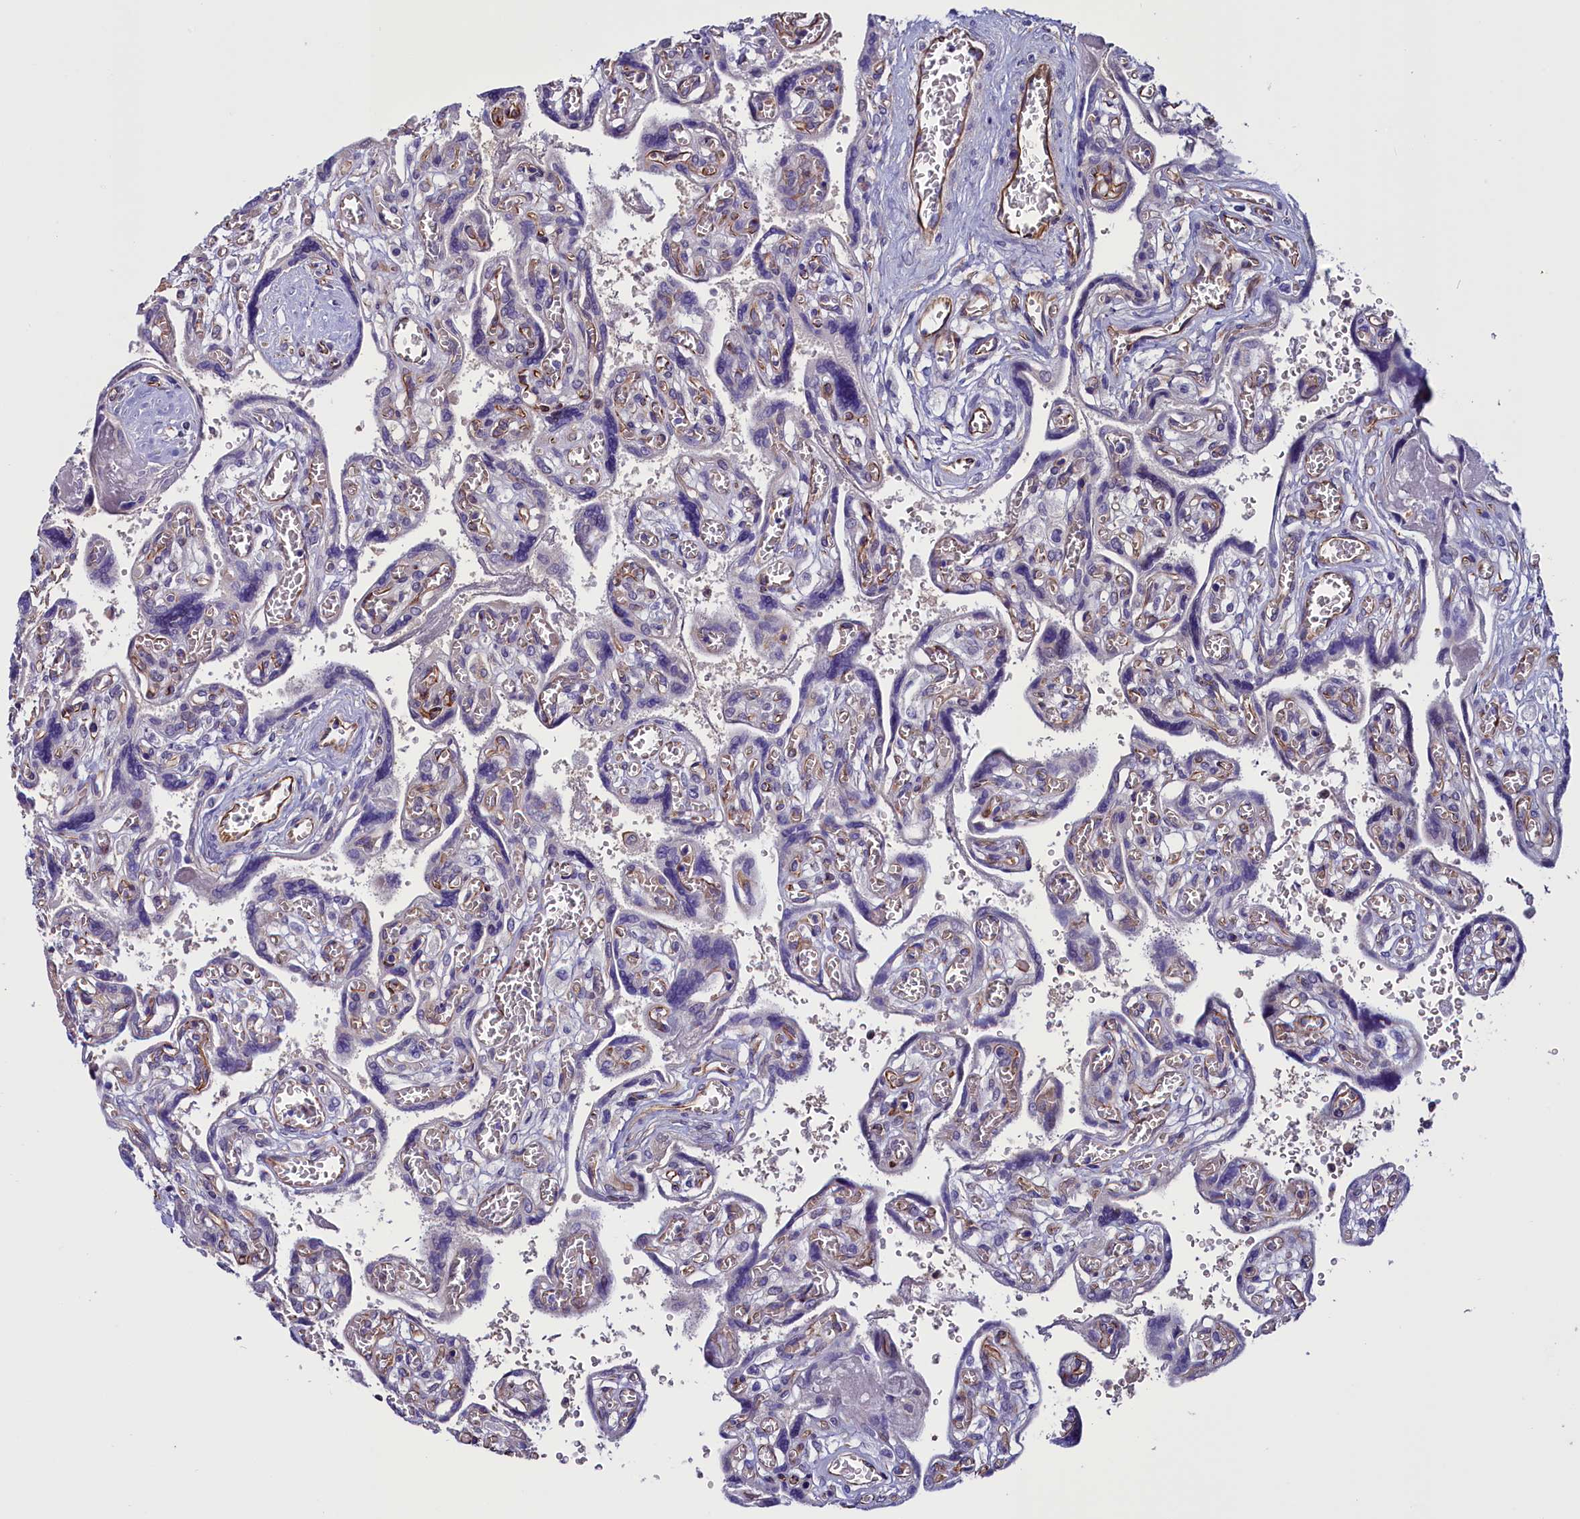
{"staining": {"intensity": "negative", "quantity": "none", "location": "none"}, "tissue": "placenta", "cell_type": "Trophoblastic cells", "image_type": "normal", "snomed": [{"axis": "morphology", "description": "Normal tissue, NOS"}, {"axis": "topography", "description": "Placenta"}], "caption": "Immunohistochemistry micrograph of unremarkable human placenta stained for a protein (brown), which exhibits no positivity in trophoblastic cells. Nuclei are stained in blue.", "gene": "PDILT", "patient": {"sex": "female", "age": 39}}